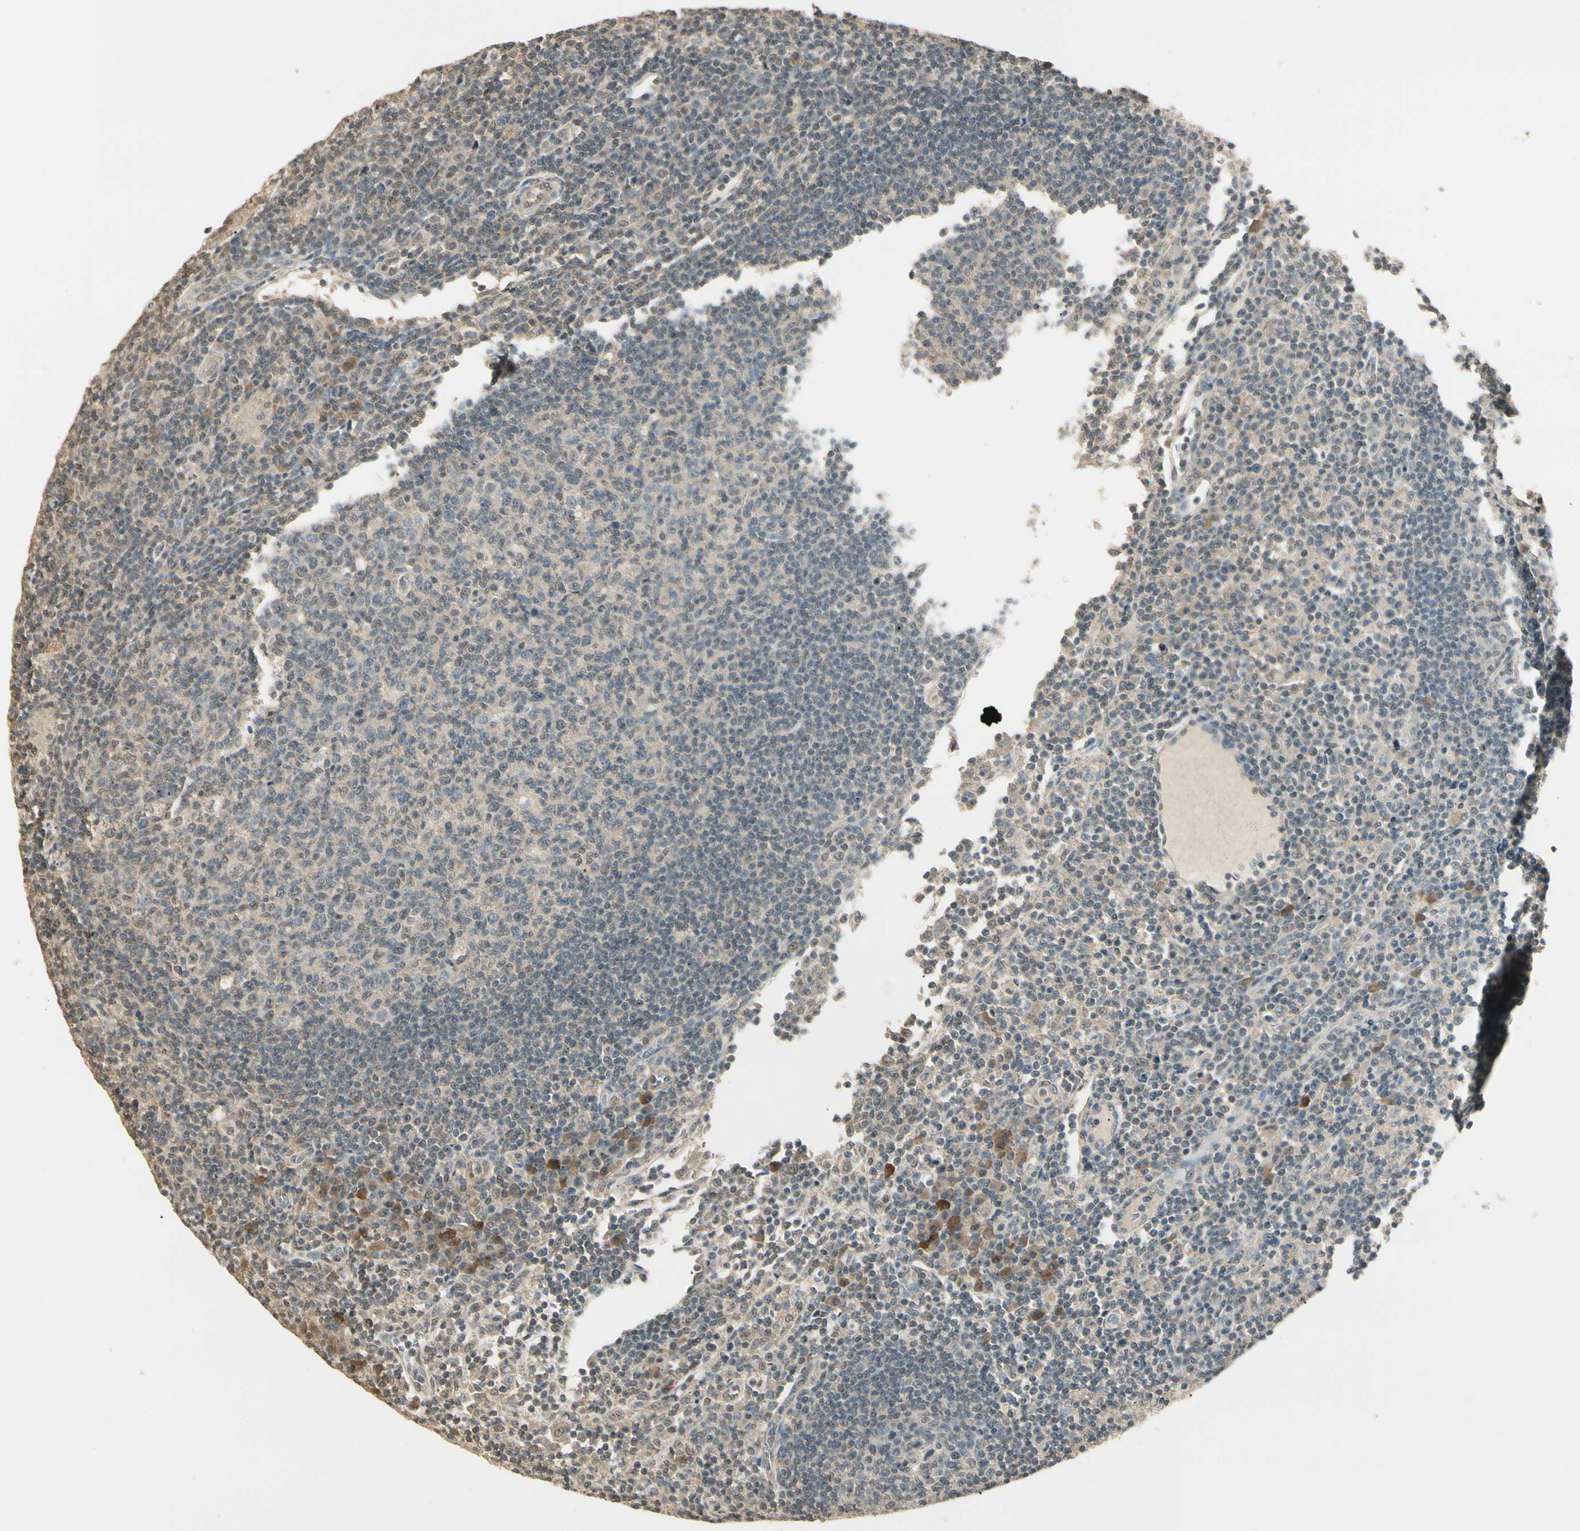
{"staining": {"intensity": "weak", "quantity": ">75%", "location": "cytoplasmic/membranous"}, "tissue": "lymph node", "cell_type": "Germinal center cells", "image_type": "normal", "snomed": [{"axis": "morphology", "description": "Normal tissue, NOS"}, {"axis": "morphology", "description": "Inflammation, NOS"}, {"axis": "topography", "description": "Lymph node"}], "caption": "A high-resolution micrograph shows immunohistochemistry (IHC) staining of unremarkable lymph node, which shows weak cytoplasmic/membranous positivity in about >75% of germinal center cells.", "gene": "SGCA", "patient": {"sex": "male", "age": 55}}